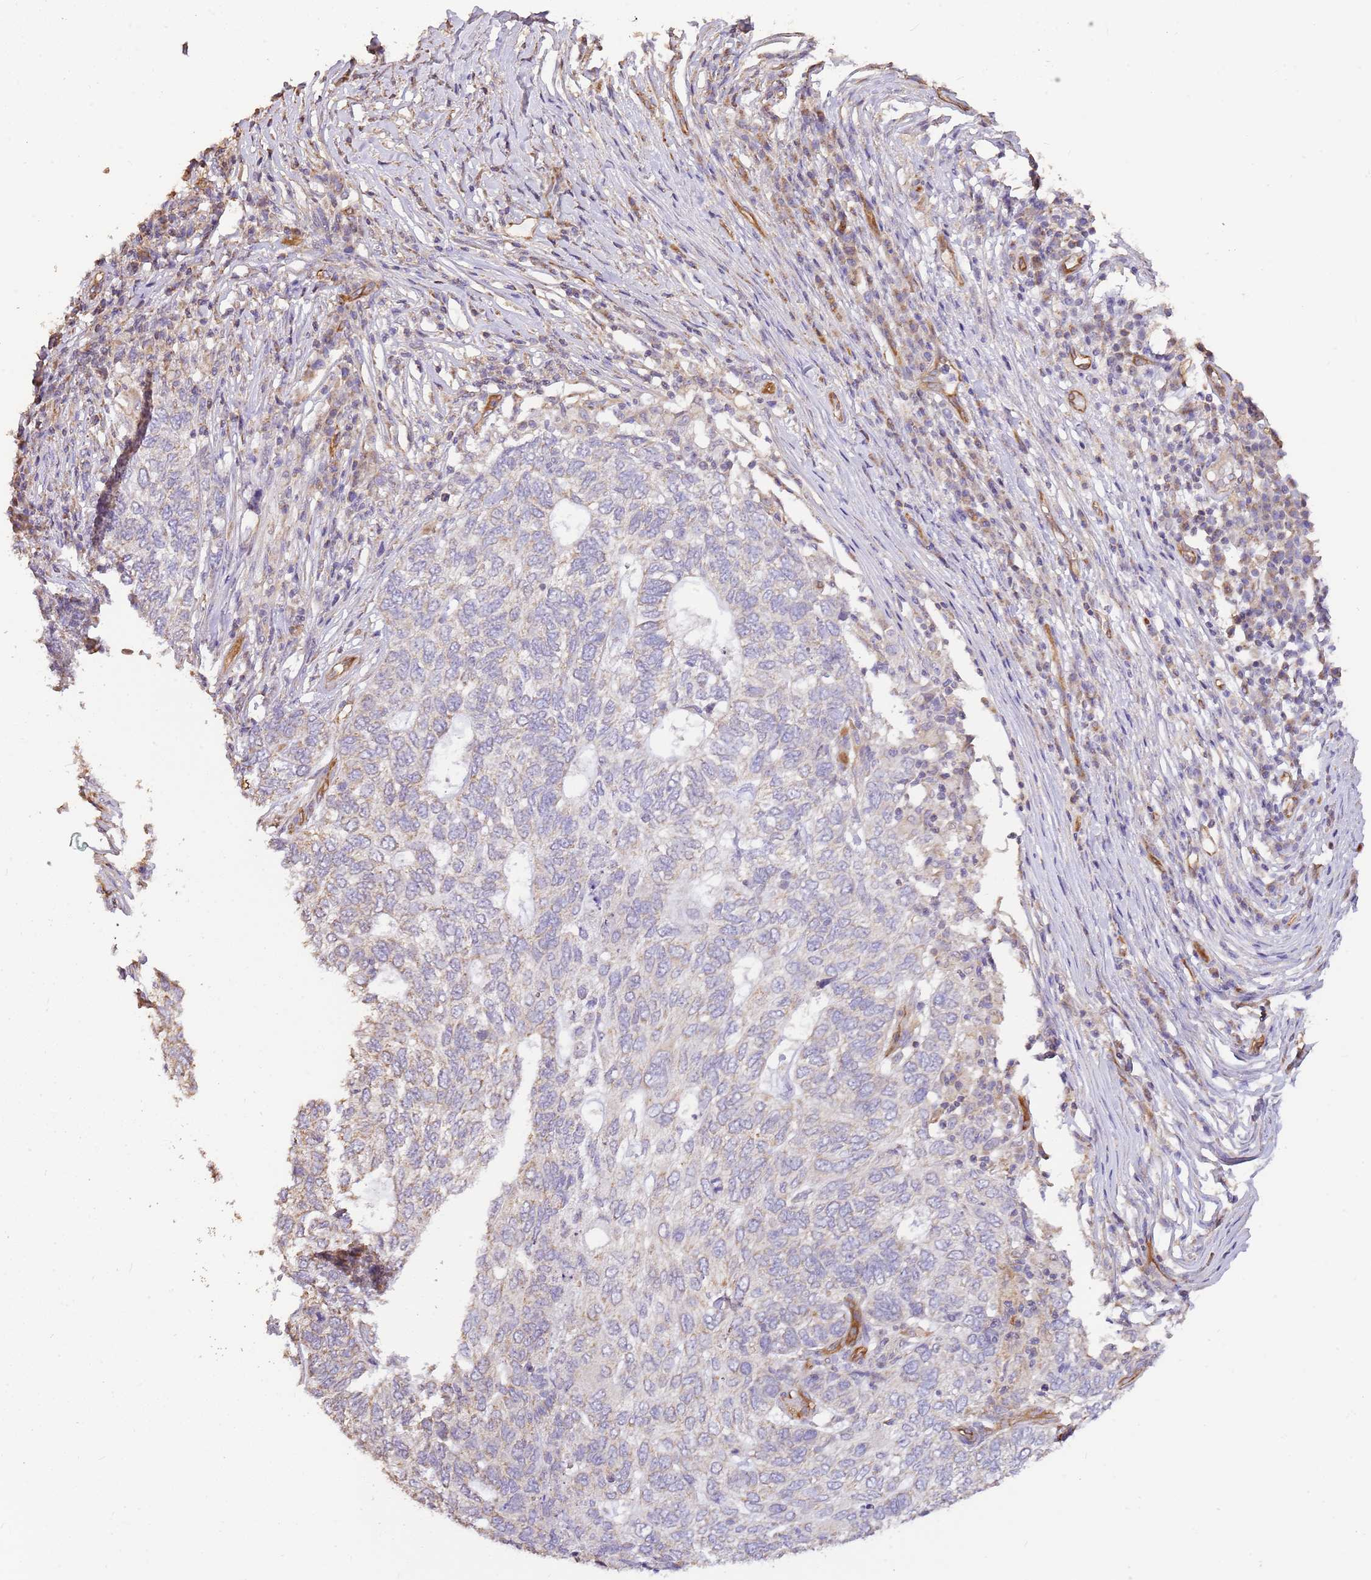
{"staining": {"intensity": "negative", "quantity": "none", "location": "none"}, "tissue": "skin cancer", "cell_type": "Tumor cells", "image_type": "cancer", "snomed": [{"axis": "morphology", "description": "Basal cell carcinoma"}, {"axis": "topography", "description": "Skin"}], "caption": "IHC of human basal cell carcinoma (skin) demonstrates no staining in tumor cells. (Stains: DAB (3,3'-diaminobenzidine) immunohistochemistry with hematoxylin counter stain, Microscopy: brightfield microscopy at high magnification).", "gene": "DOCK9", "patient": {"sex": "female", "age": 65}}